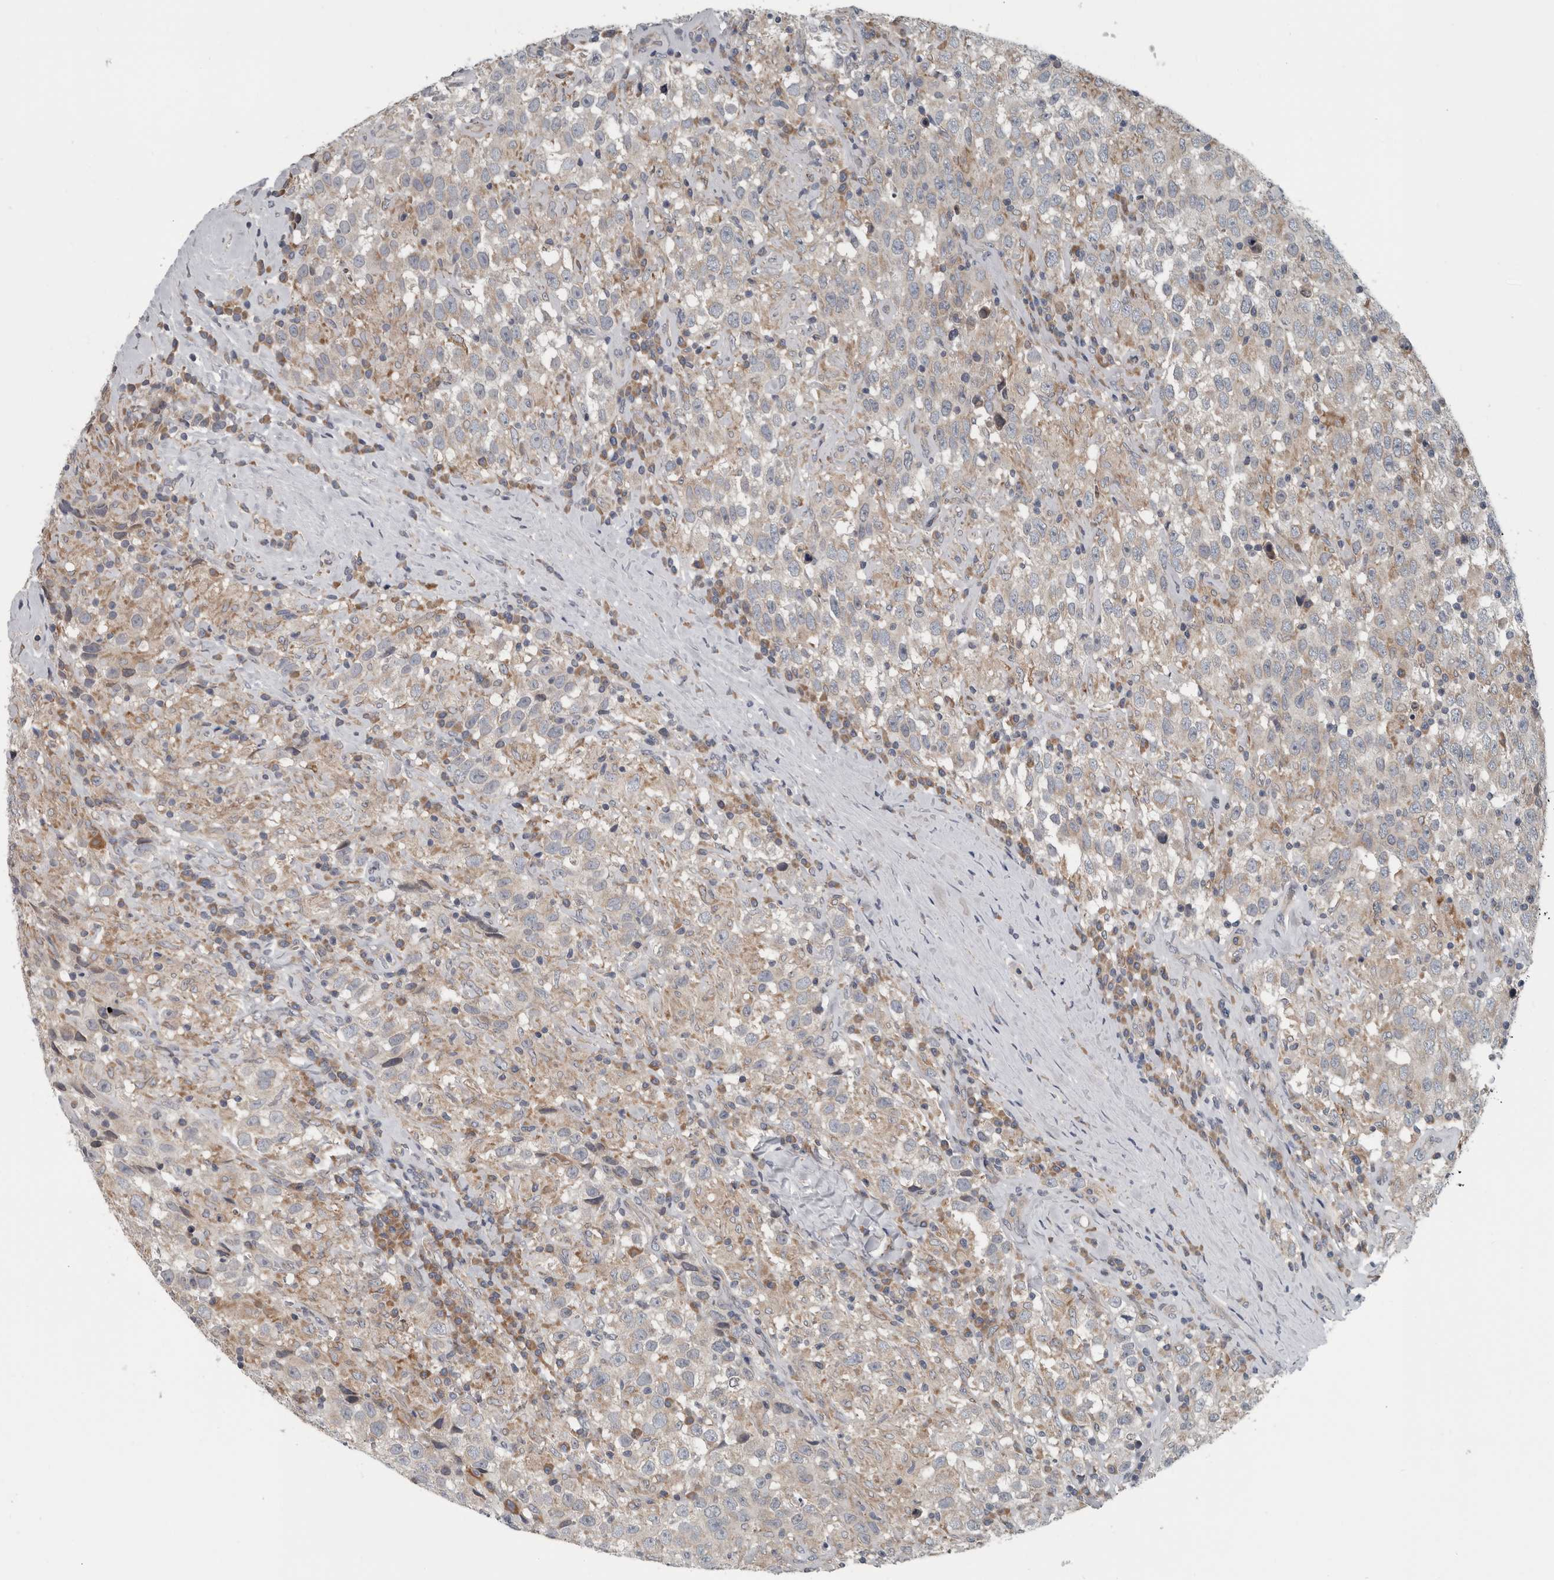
{"staining": {"intensity": "weak", "quantity": "25%-75%", "location": "cytoplasmic/membranous"}, "tissue": "testis cancer", "cell_type": "Tumor cells", "image_type": "cancer", "snomed": [{"axis": "morphology", "description": "Seminoma, NOS"}, {"axis": "topography", "description": "Testis"}], "caption": "Seminoma (testis) tissue displays weak cytoplasmic/membranous expression in about 25%-75% of tumor cells, visualized by immunohistochemistry. (DAB = brown stain, brightfield microscopy at high magnification).", "gene": "TMEM199", "patient": {"sex": "male", "age": 41}}